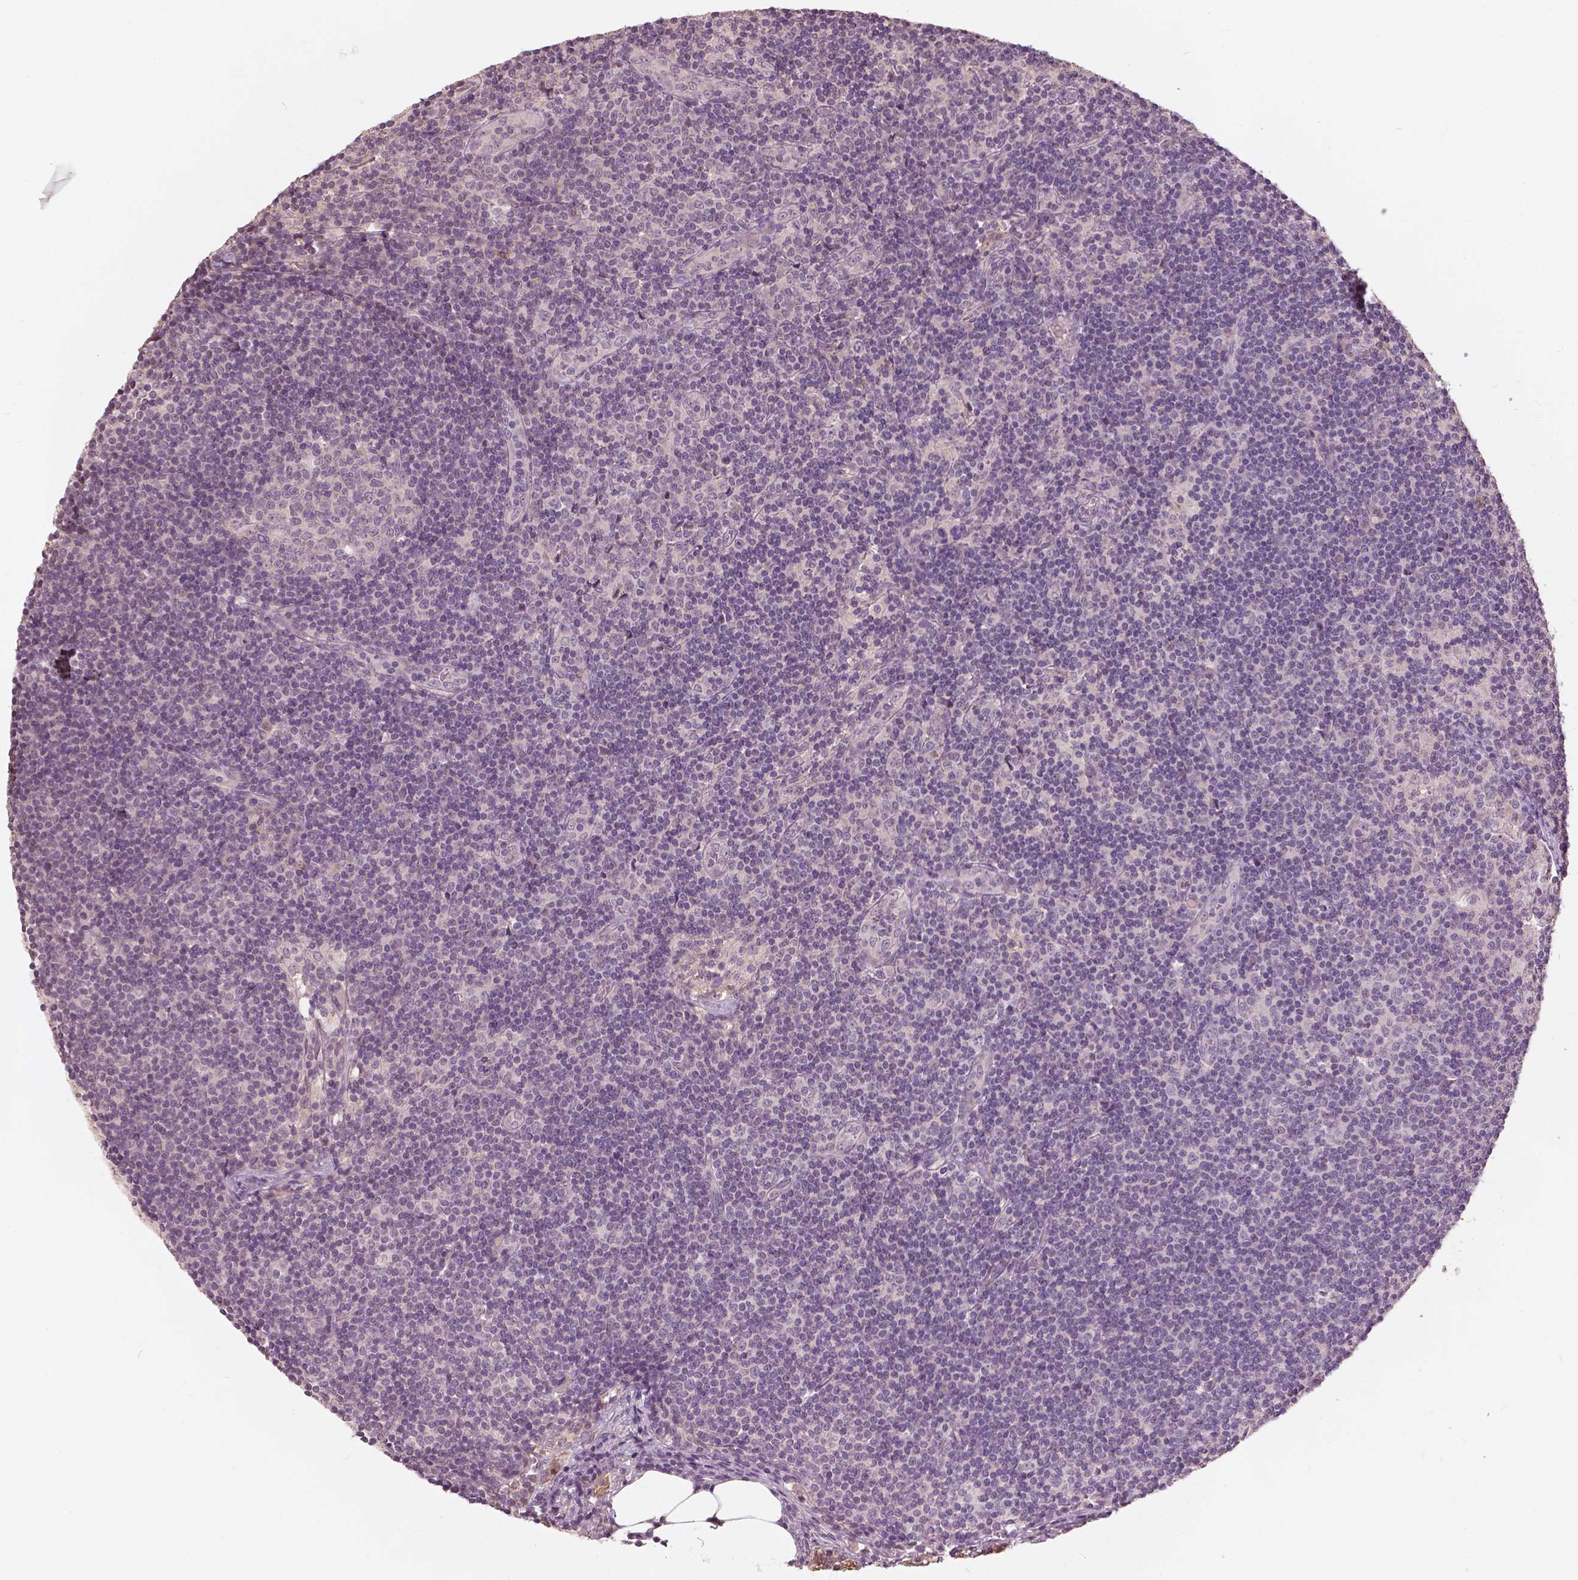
{"staining": {"intensity": "negative", "quantity": "none", "location": "none"}, "tissue": "lymph node", "cell_type": "Germinal center cells", "image_type": "normal", "snomed": [{"axis": "morphology", "description": "Normal tissue, NOS"}, {"axis": "topography", "description": "Lymph node"}], "caption": "This is a image of immunohistochemistry (IHC) staining of normal lymph node, which shows no expression in germinal center cells.", "gene": "ANGPTL4", "patient": {"sex": "female", "age": 41}}